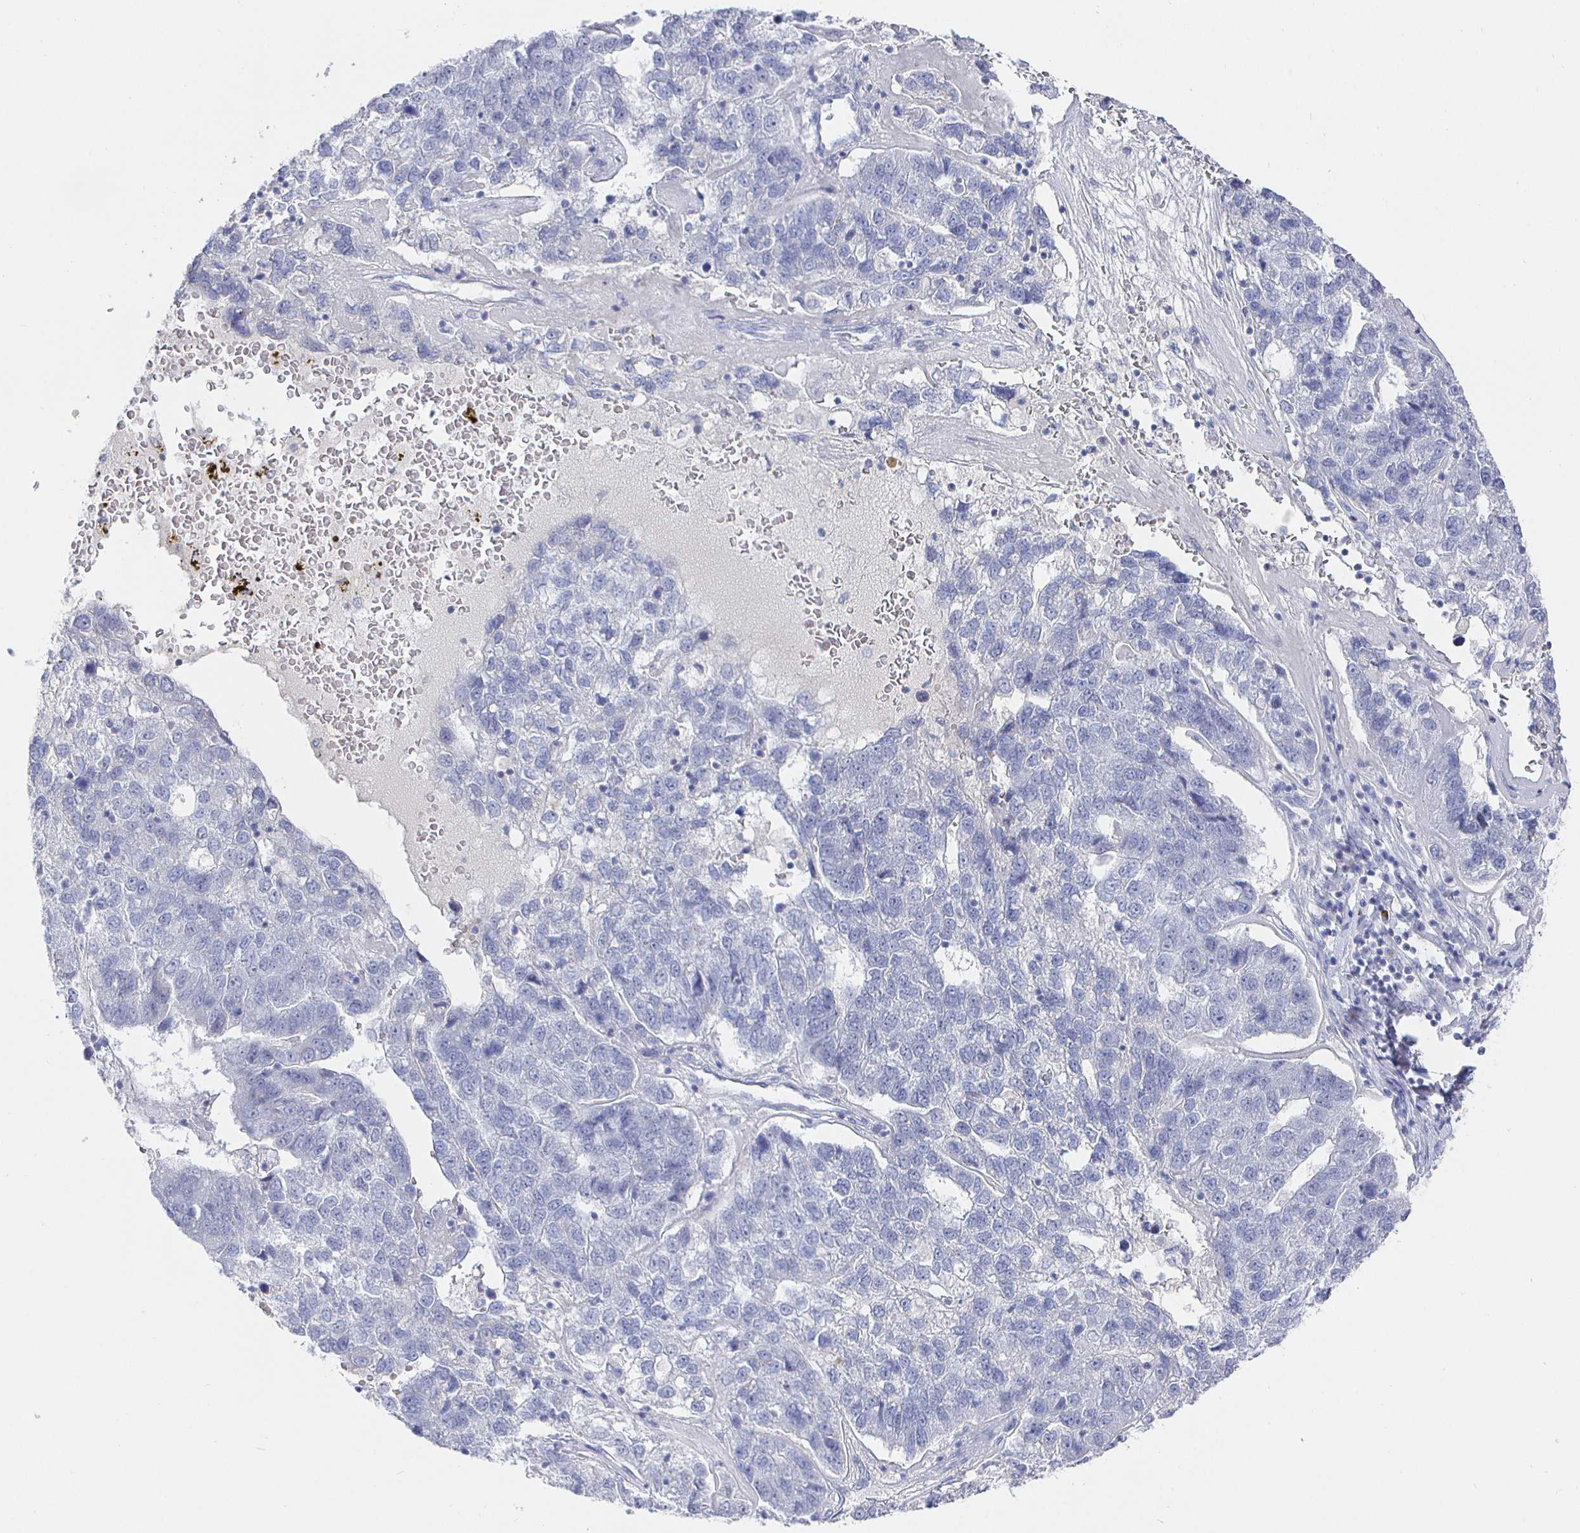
{"staining": {"intensity": "negative", "quantity": "none", "location": "none"}, "tissue": "pancreatic cancer", "cell_type": "Tumor cells", "image_type": "cancer", "snomed": [{"axis": "morphology", "description": "Adenocarcinoma, NOS"}, {"axis": "topography", "description": "Pancreas"}], "caption": "Human pancreatic cancer (adenocarcinoma) stained for a protein using immunohistochemistry reveals no expression in tumor cells.", "gene": "LRRC23", "patient": {"sex": "female", "age": 61}}